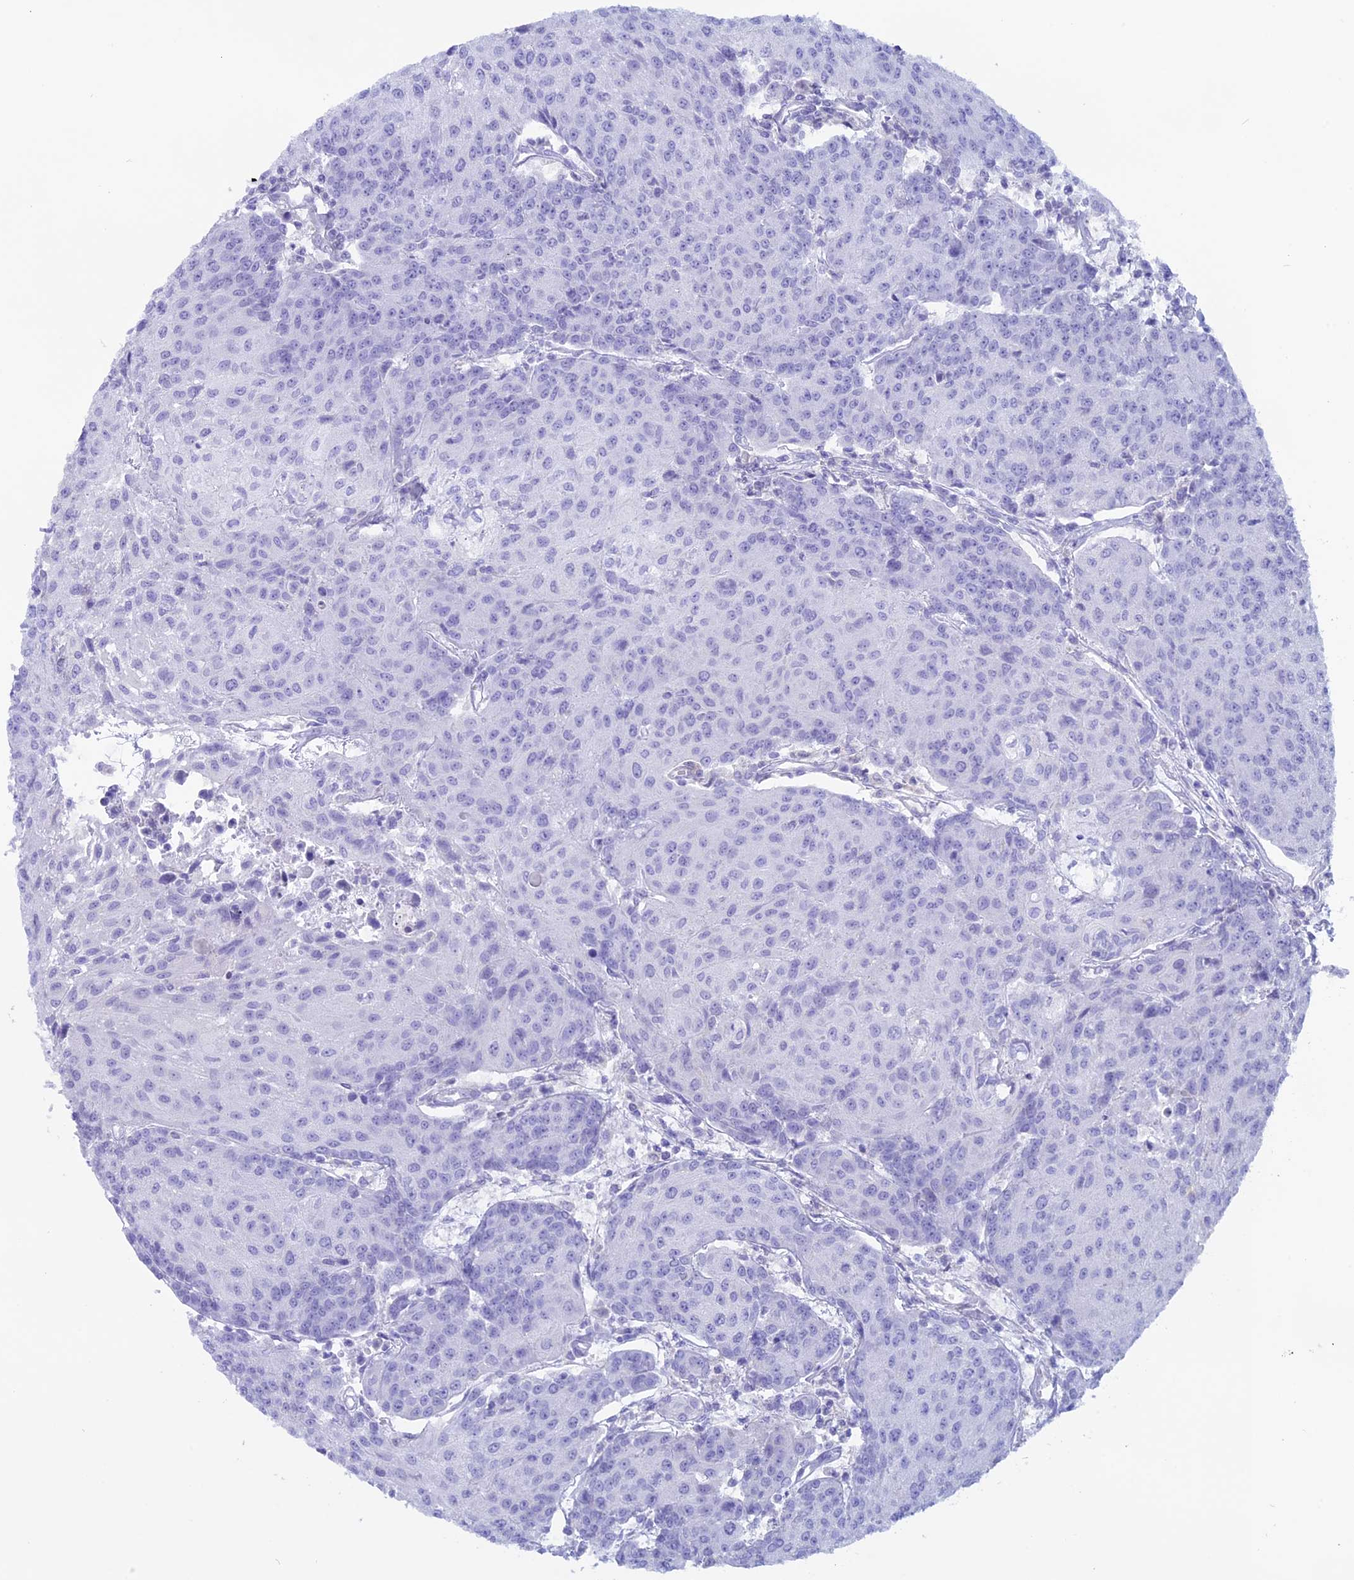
{"staining": {"intensity": "negative", "quantity": "none", "location": "none"}, "tissue": "urothelial cancer", "cell_type": "Tumor cells", "image_type": "cancer", "snomed": [{"axis": "morphology", "description": "Urothelial carcinoma, High grade"}, {"axis": "topography", "description": "Urinary bladder"}], "caption": "Human urothelial cancer stained for a protein using immunohistochemistry (IHC) exhibits no expression in tumor cells.", "gene": "RP1", "patient": {"sex": "female", "age": 85}}